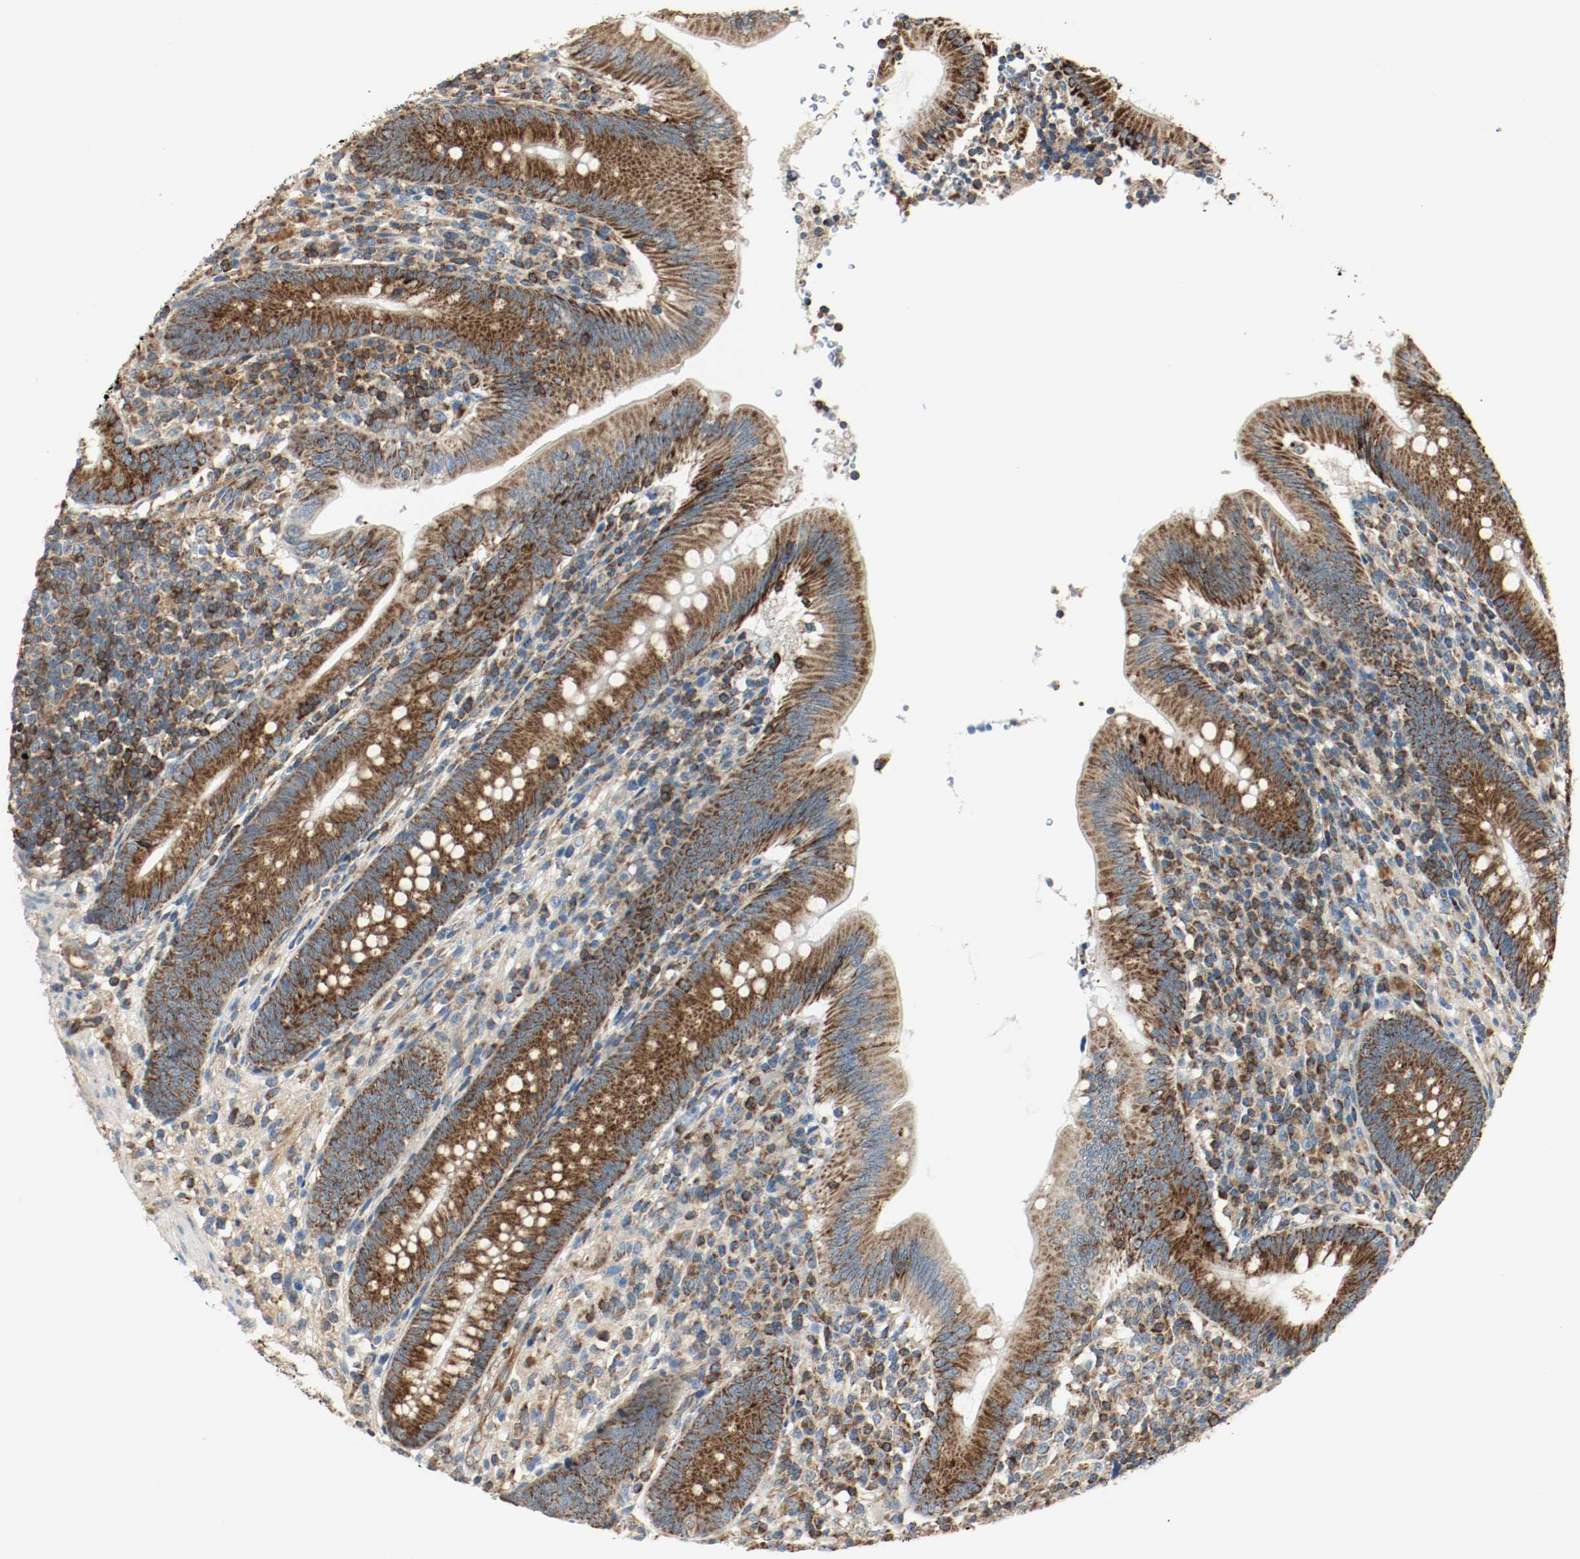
{"staining": {"intensity": "strong", "quantity": ">75%", "location": "cytoplasmic/membranous"}, "tissue": "appendix", "cell_type": "Glandular cells", "image_type": "normal", "snomed": [{"axis": "morphology", "description": "Normal tissue, NOS"}, {"axis": "morphology", "description": "Inflammation, NOS"}, {"axis": "topography", "description": "Appendix"}], "caption": "Immunohistochemistry (DAB) staining of unremarkable appendix exhibits strong cytoplasmic/membranous protein staining in approximately >75% of glandular cells.", "gene": "PLCG1", "patient": {"sex": "male", "age": 46}}